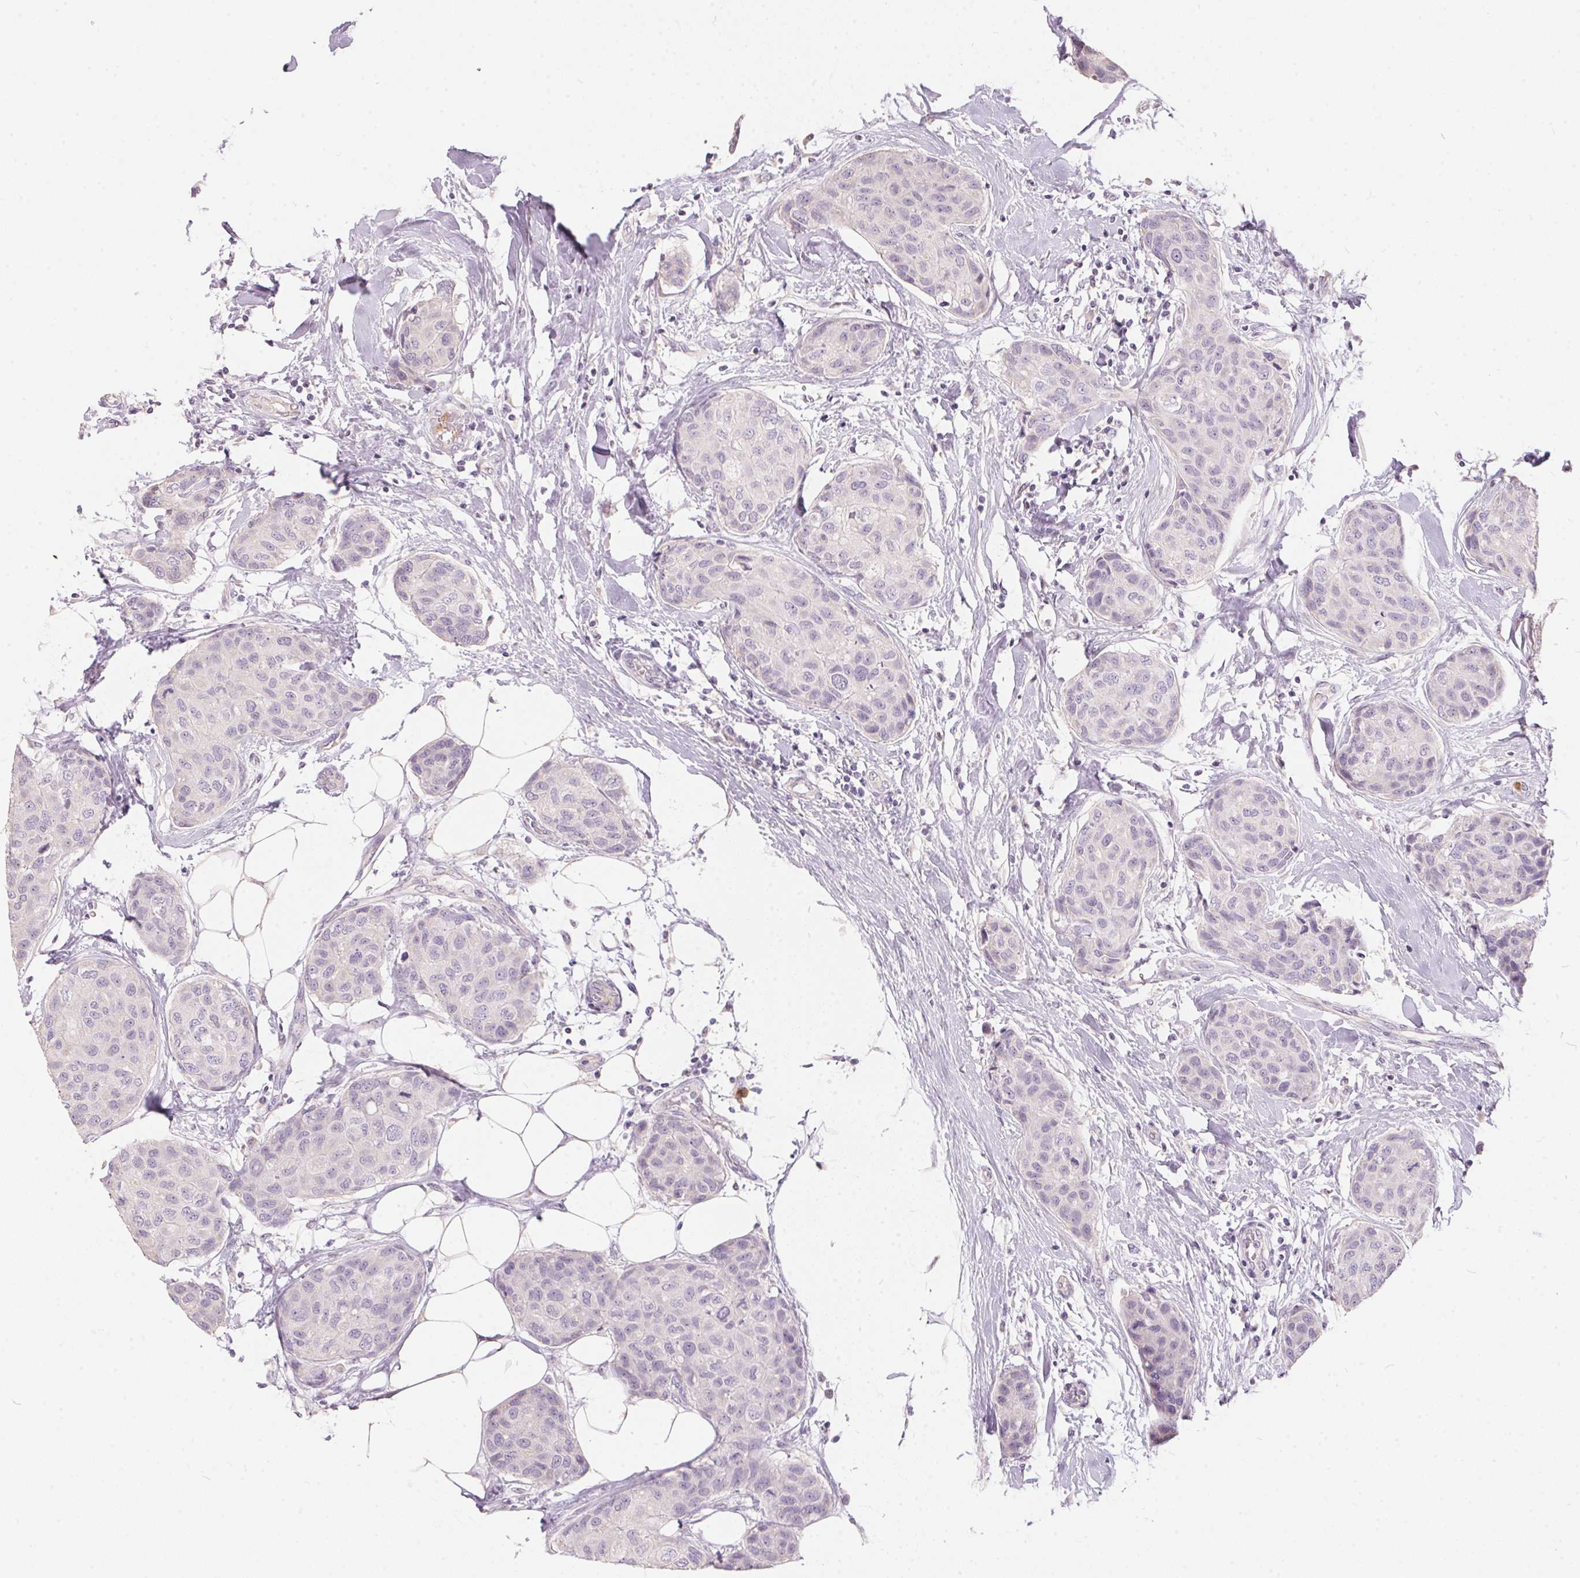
{"staining": {"intensity": "negative", "quantity": "none", "location": "none"}, "tissue": "breast cancer", "cell_type": "Tumor cells", "image_type": "cancer", "snomed": [{"axis": "morphology", "description": "Duct carcinoma"}, {"axis": "topography", "description": "Breast"}], "caption": "High power microscopy histopathology image of an immunohistochemistry (IHC) micrograph of breast cancer, revealing no significant expression in tumor cells.", "gene": "SERPINB1", "patient": {"sex": "female", "age": 80}}